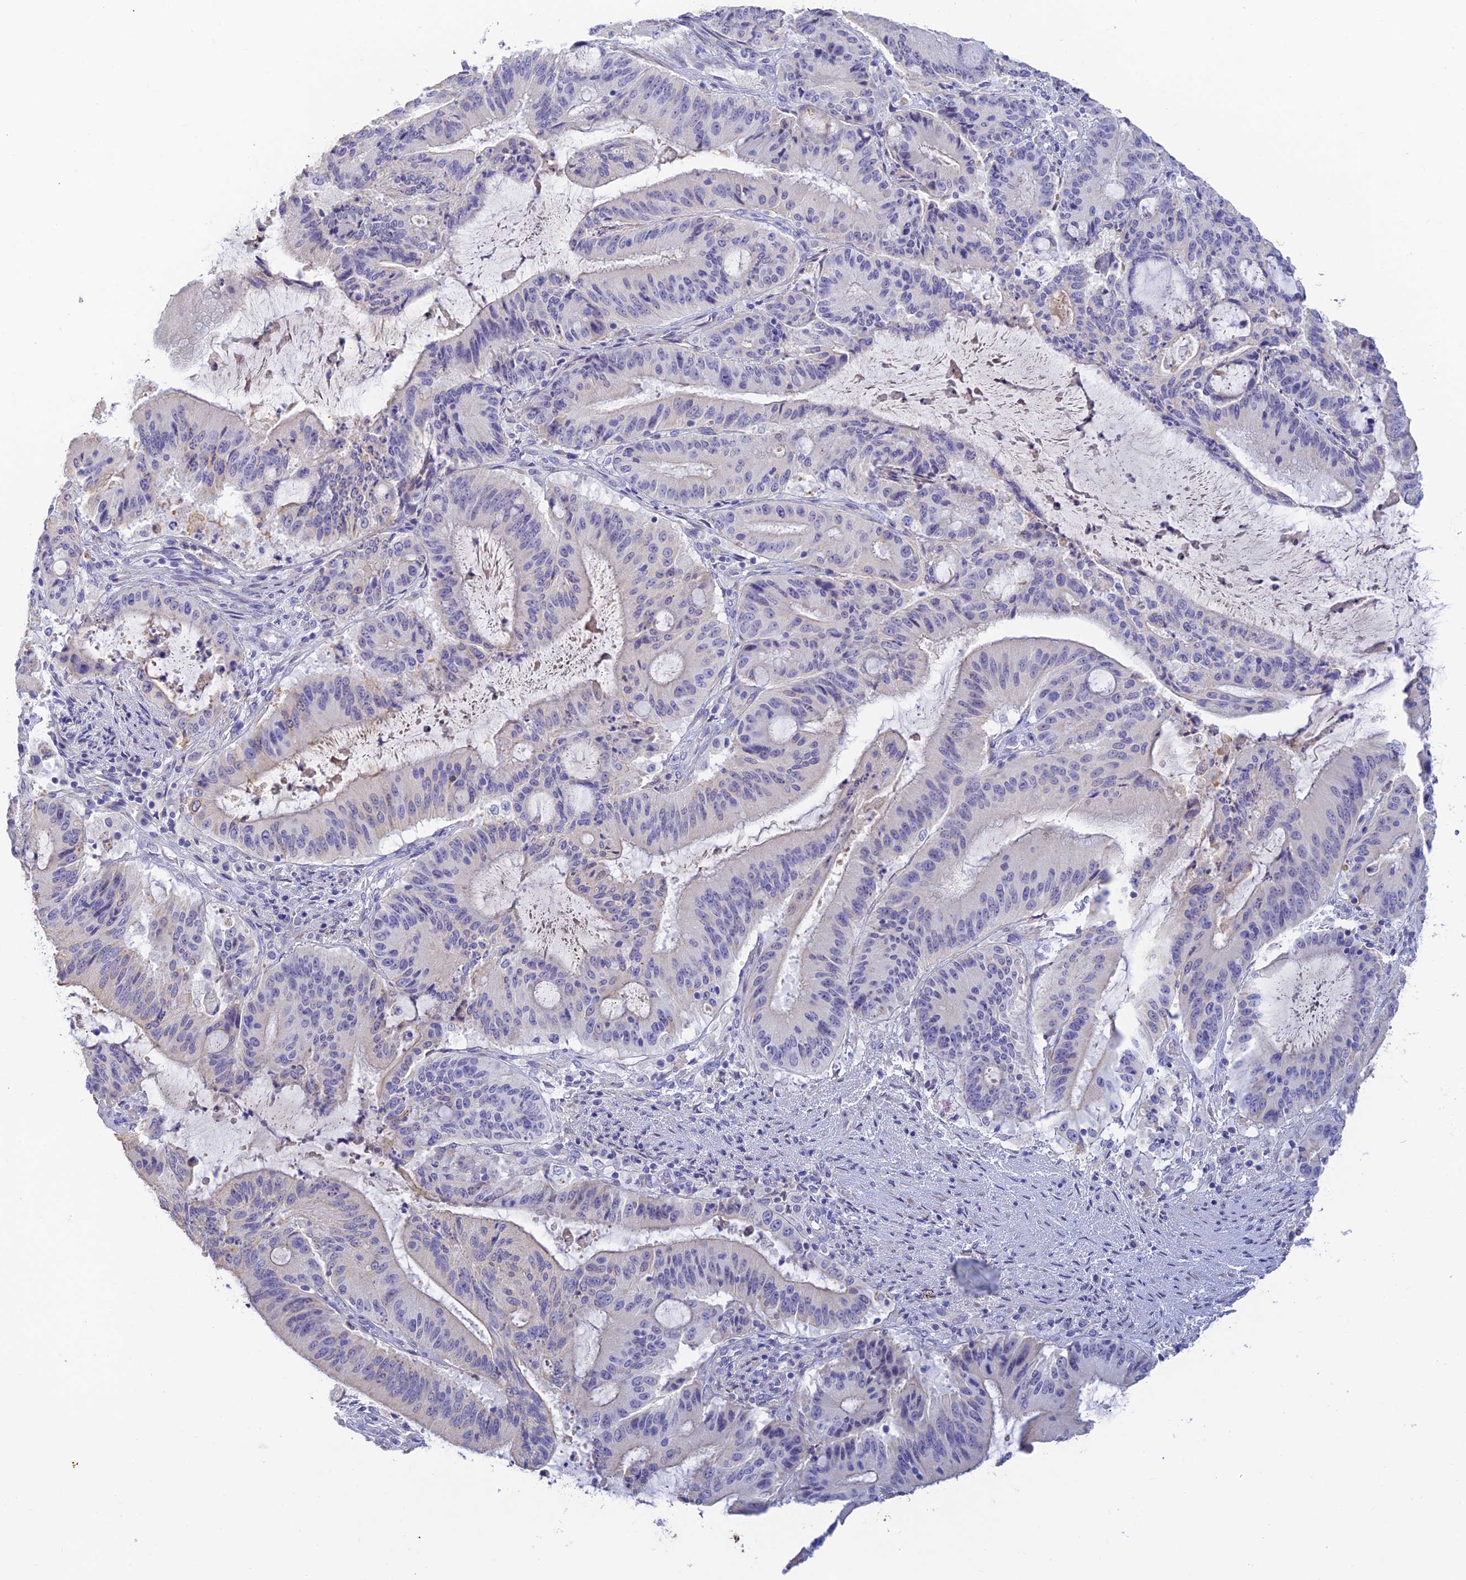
{"staining": {"intensity": "negative", "quantity": "none", "location": "none"}, "tissue": "liver cancer", "cell_type": "Tumor cells", "image_type": "cancer", "snomed": [{"axis": "morphology", "description": "Normal tissue, NOS"}, {"axis": "morphology", "description": "Cholangiocarcinoma"}, {"axis": "topography", "description": "Liver"}, {"axis": "topography", "description": "Peripheral nerve tissue"}], "caption": "IHC image of neoplastic tissue: liver cholangiocarcinoma stained with DAB (3,3'-diaminobenzidine) demonstrates no significant protein staining in tumor cells.", "gene": "INTS13", "patient": {"sex": "female", "age": 73}}